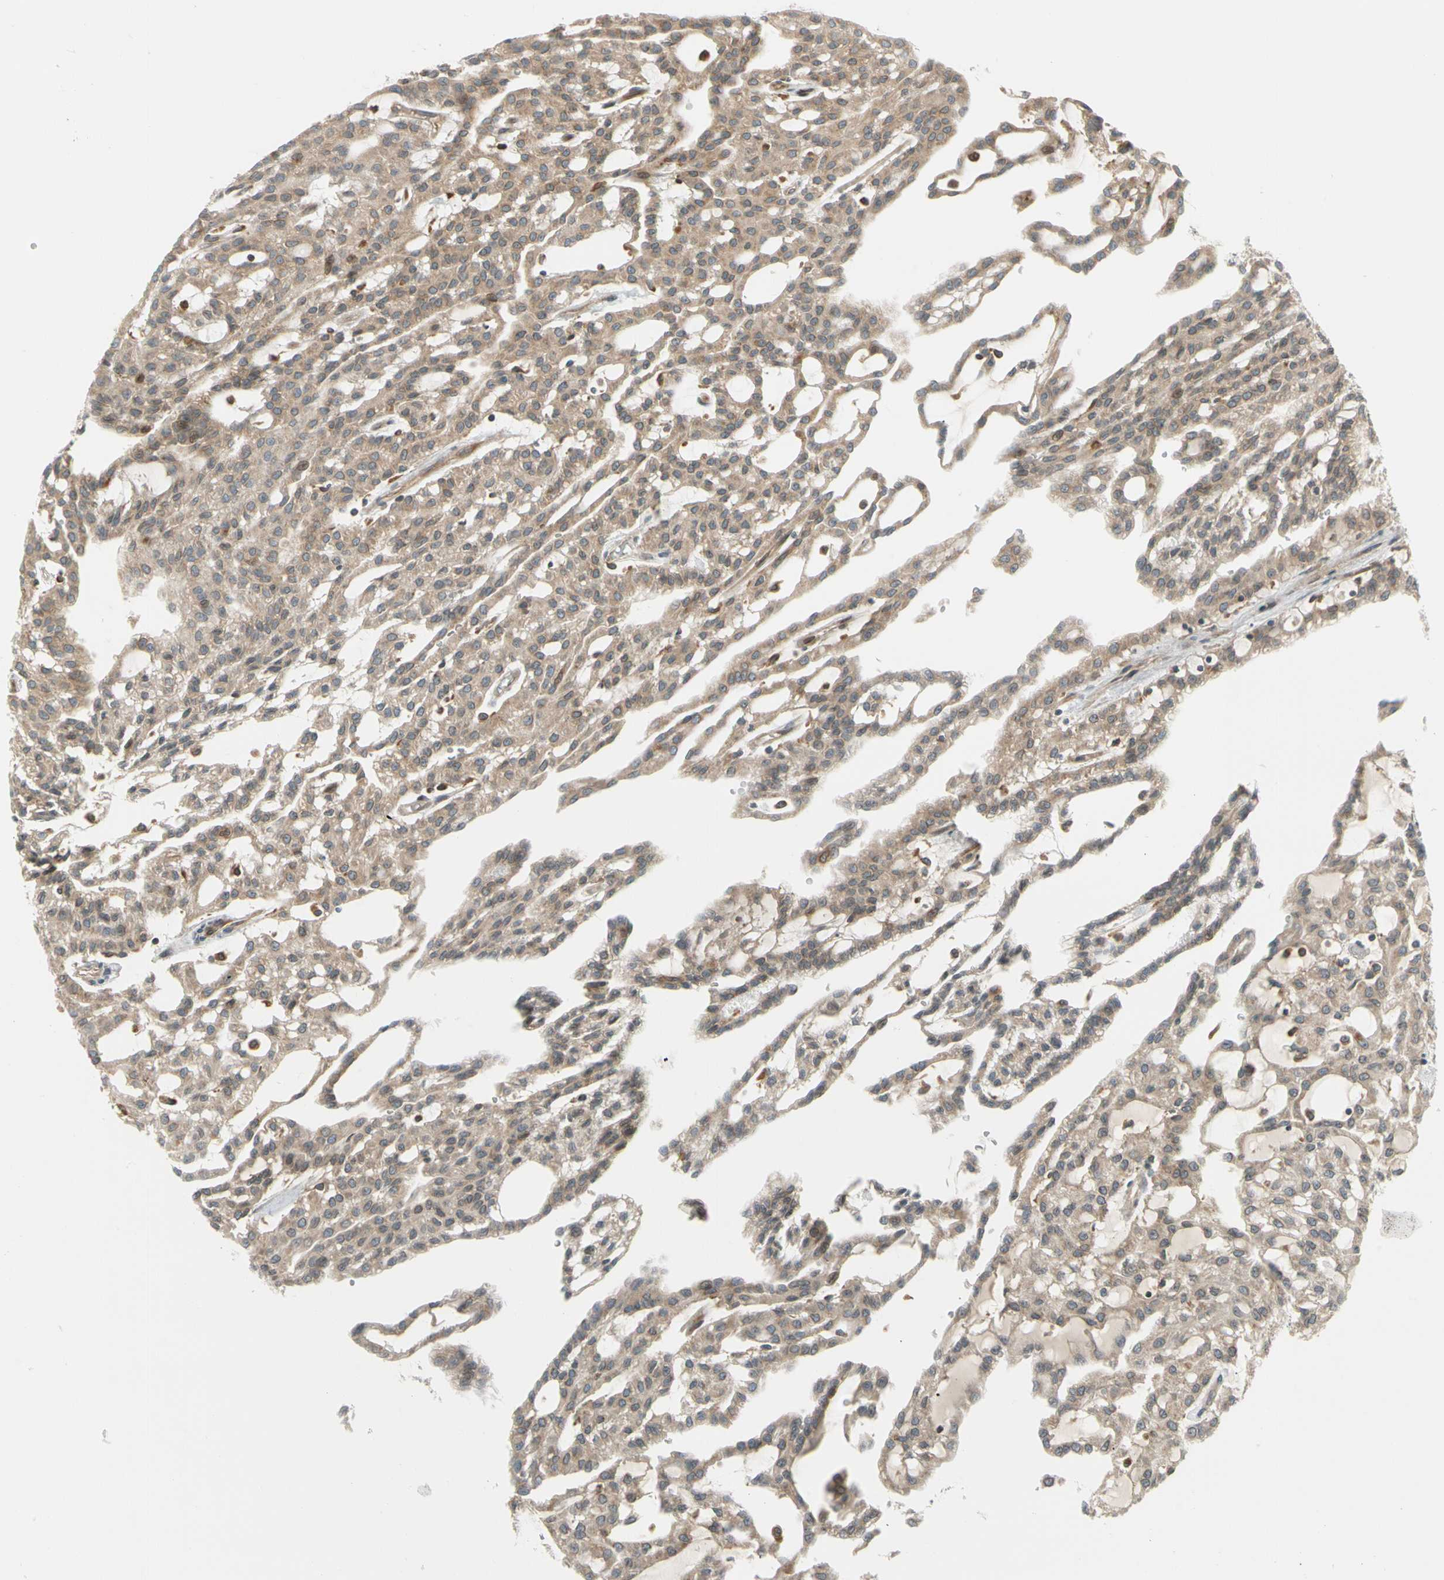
{"staining": {"intensity": "weak", "quantity": ">75%", "location": "cytoplasmic/membranous"}, "tissue": "renal cancer", "cell_type": "Tumor cells", "image_type": "cancer", "snomed": [{"axis": "morphology", "description": "Adenocarcinoma, NOS"}, {"axis": "topography", "description": "Kidney"}], "caption": "Renal cancer stained with DAB (3,3'-diaminobenzidine) immunohistochemistry (IHC) reveals low levels of weak cytoplasmic/membranous expression in about >75% of tumor cells.", "gene": "TRIO", "patient": {"sex": "male", "age": 63}}